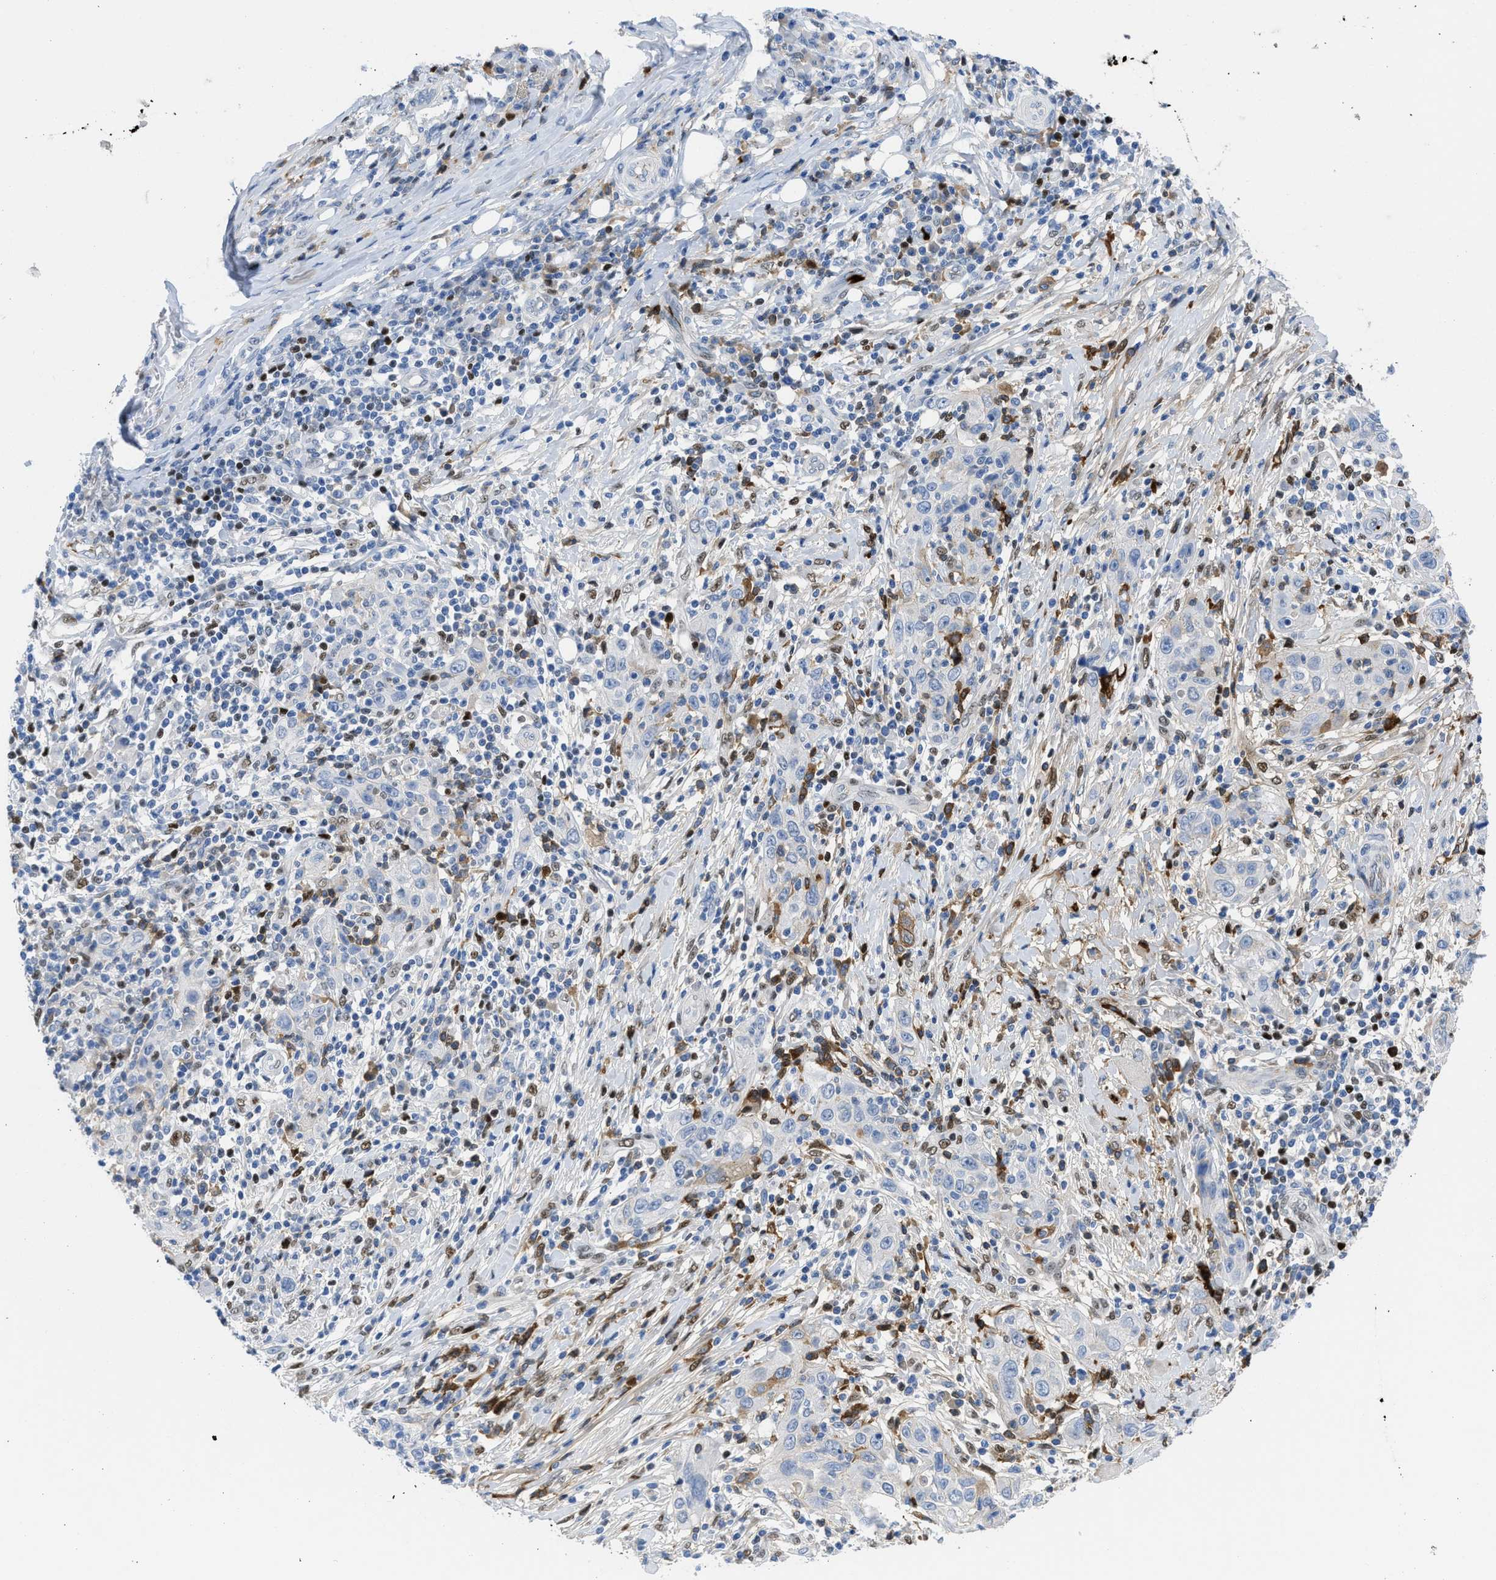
{"staining": {"intensity": "moderate", "quantity": "<25%", "location": "cytoplasmic/membranous"}, "tissue": "skin cancer", "cell_type": "Tumor cells", "image_type": "cancer", "snomed": [{"axis": "morphology", "description": "Squamous cell carcinoma, NOS"}, {"axis": "topography", "description": "Skin"}], "caption": "A brown stain highlights moderate cytoplasmic/membranous staining of a protein in skin squamous cell carcinoma tumor cells. The protein of interest is shown in brown color, while the nuclei are stained blue.", "gene": "LEF1", "patient": {"sex": "female", "age": 88}}